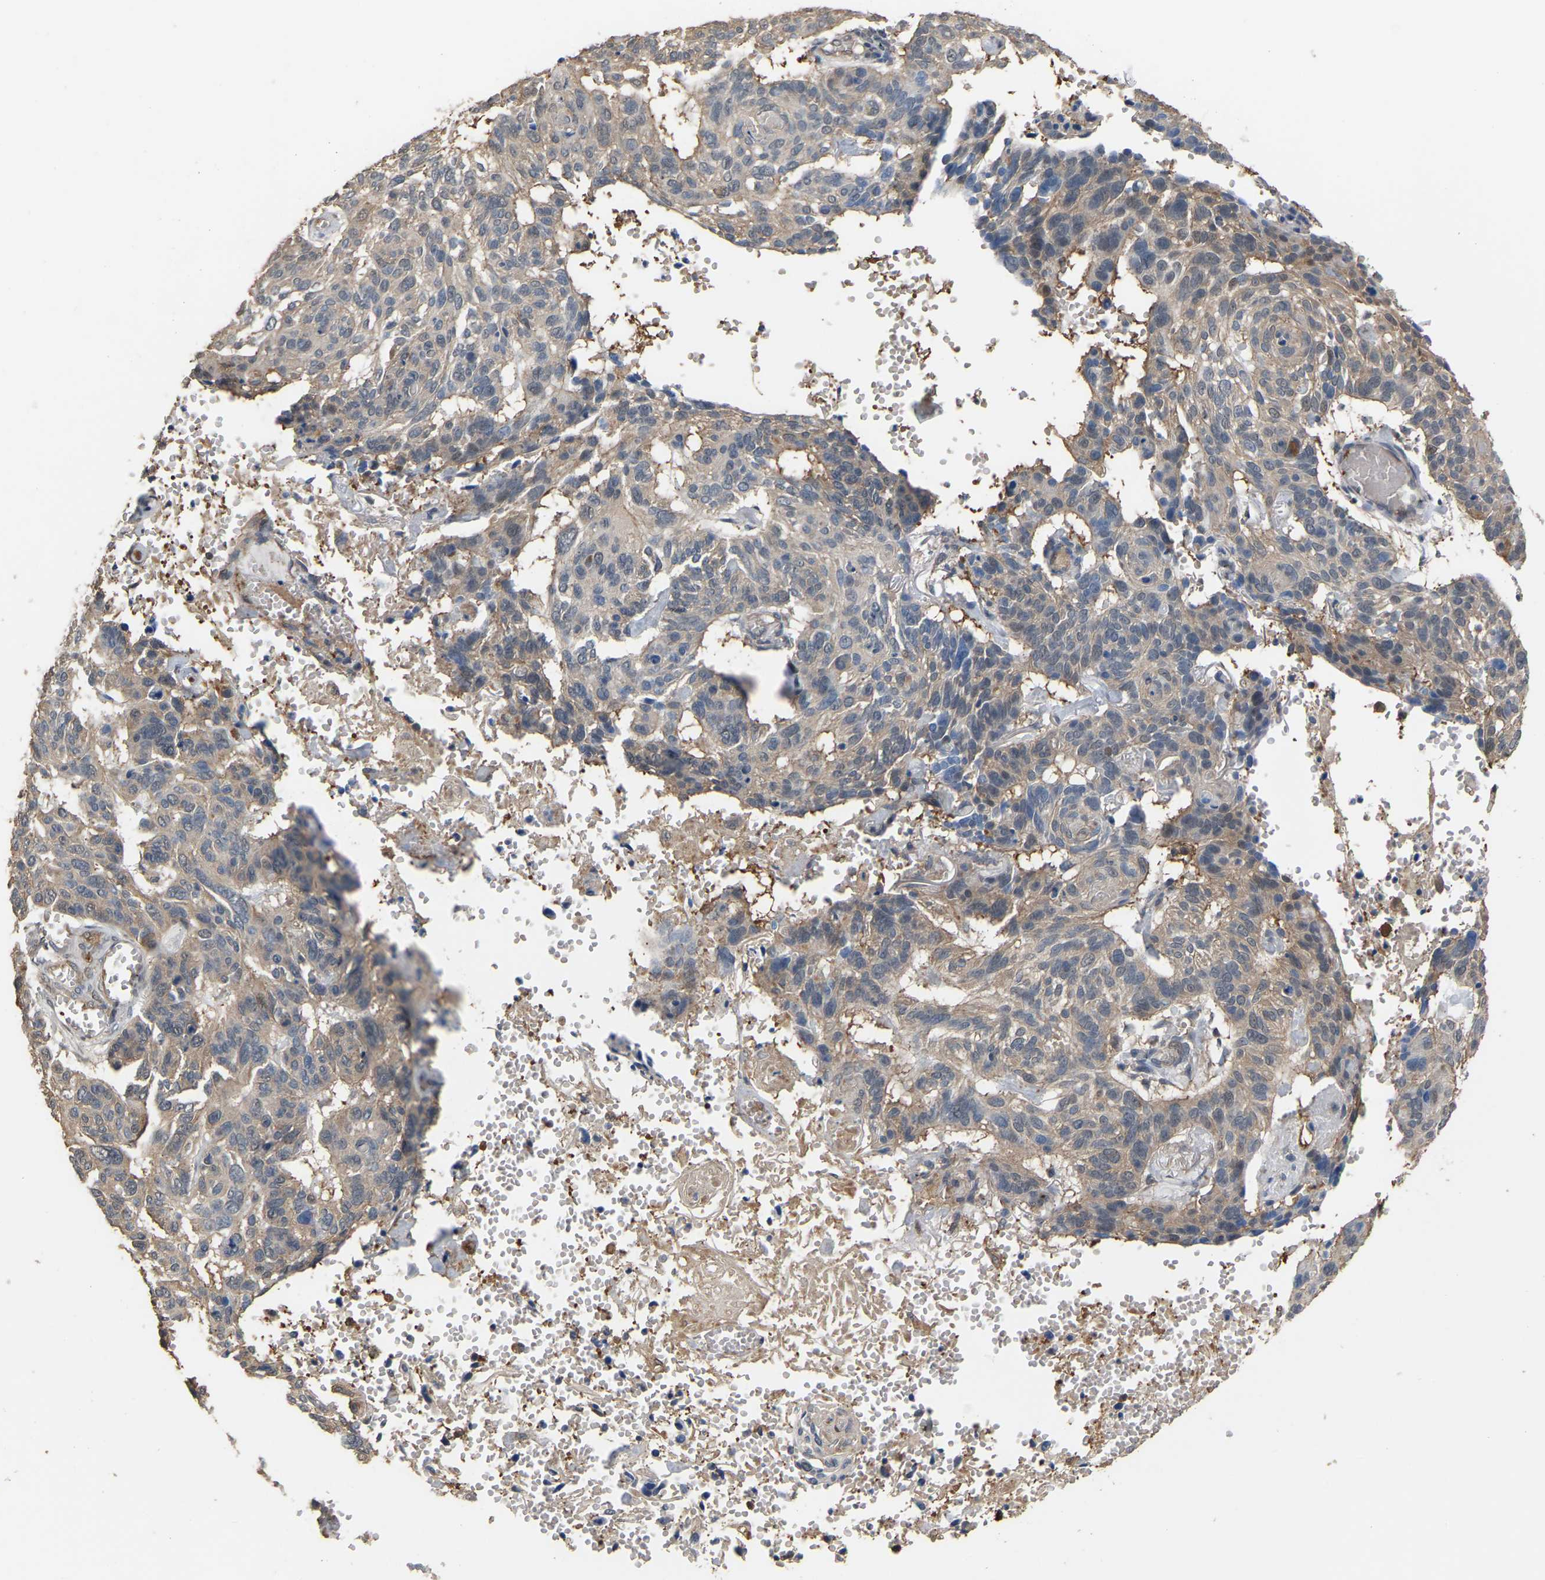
{"staining": {"intensity": "weak", "quantity": "25%-75%", "location": "cytoplasmic/membranous"}, "tissue": "skin cancer", "cell_type": "Tumor cells", "image_type": "cancer", "snomed": [{"axis": "morphology", "description": "Basal cell carcinoma"}, {"axis": "topography", "description": "Skin"}], "caption": "Protein analysis of skin basal cell carcinoma tissue exhibits weak cytoplasmic/membranous positivity in approximately 25%-75% of tumor cells.", "gene": "MTPN", "patient": {"sex": "male", "age": 85}}